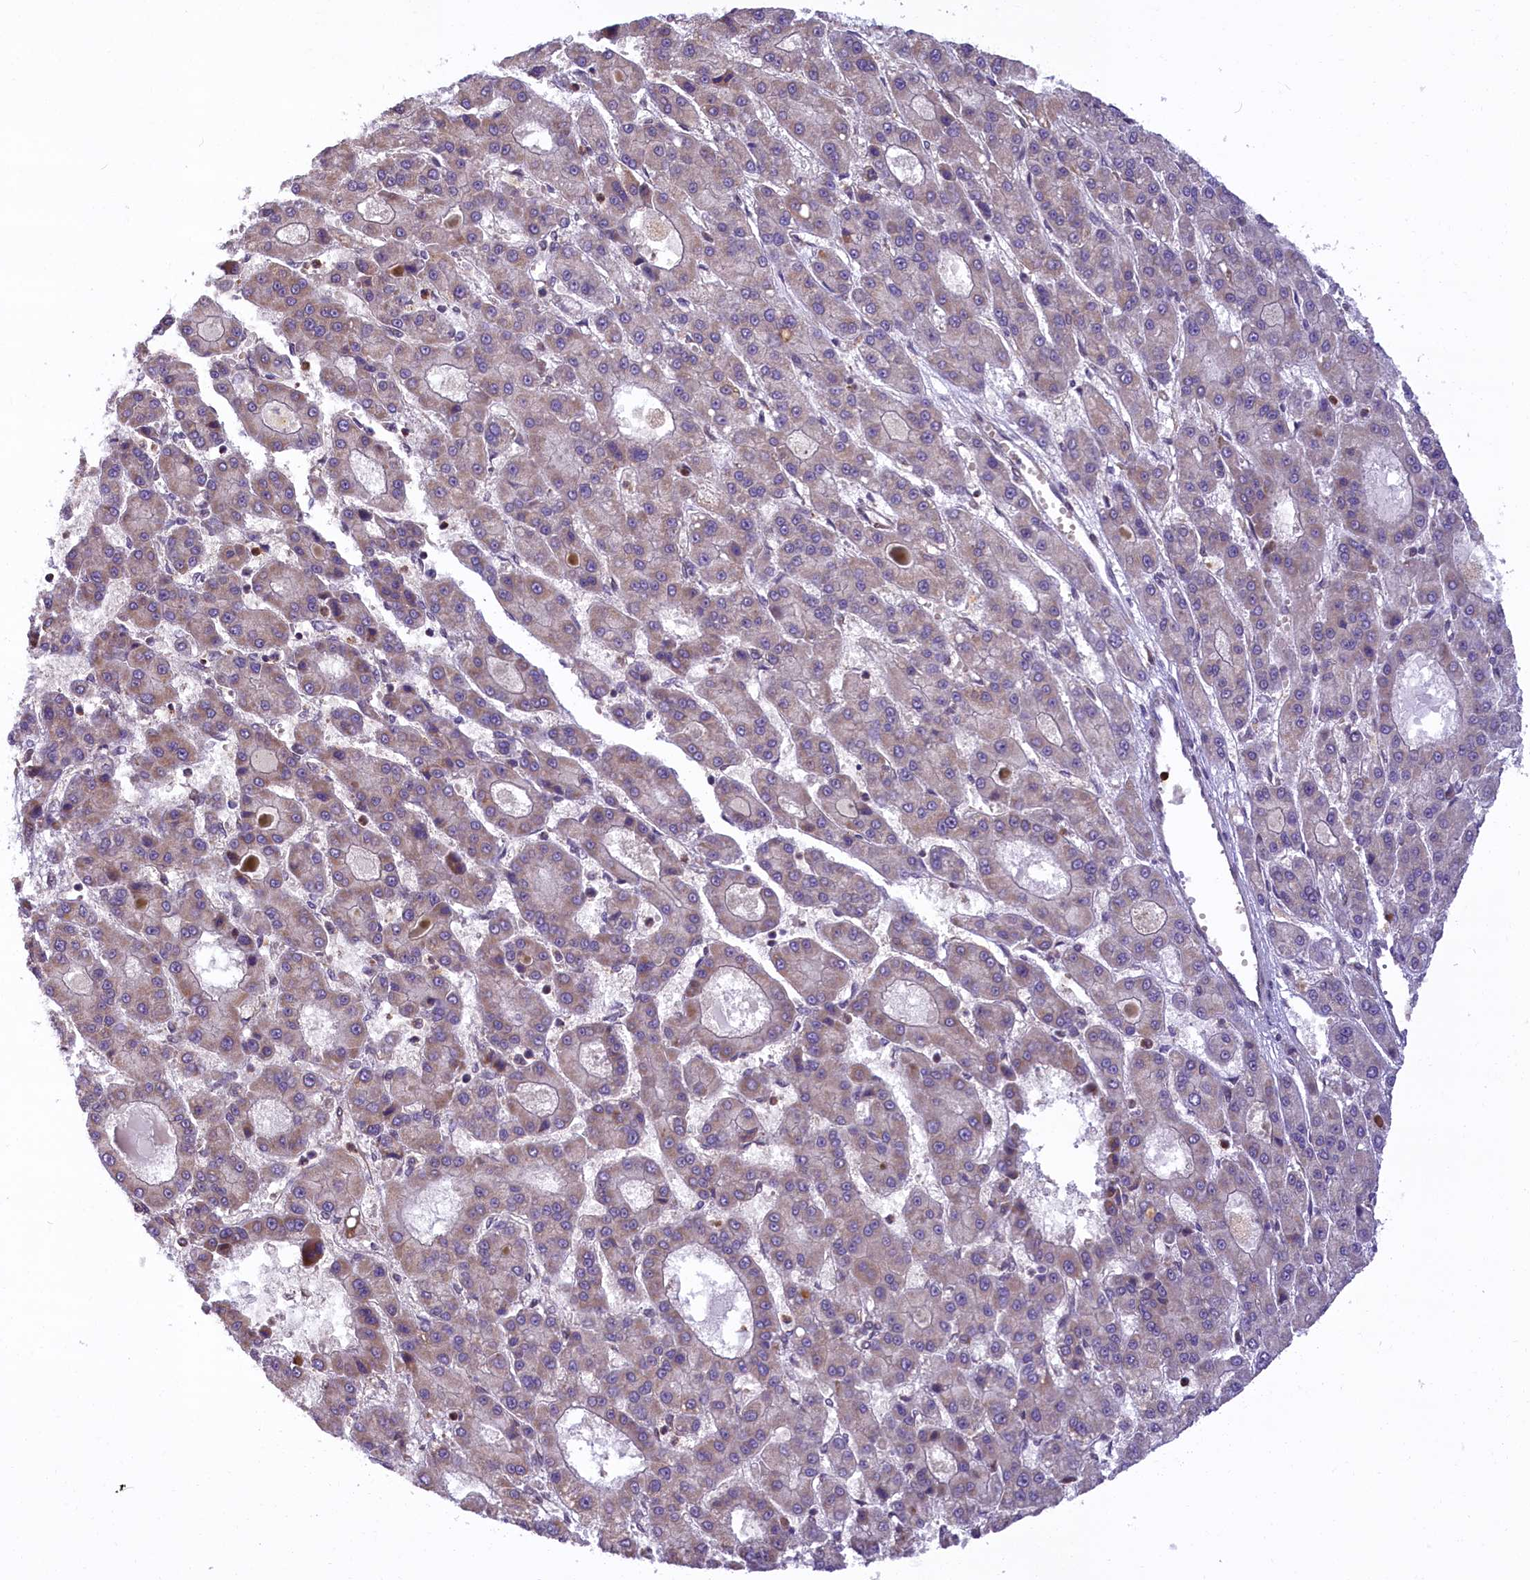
{"staining": {"intensity": "weak", "quantity": "<25%", "location": "cytoplasmic/membranous"}, "tissue": "liver cancer", "cell_type": "Tumor cells", "image_type": "cancer", "snomed": [{"axis": "morphology", "description": "Carcinoma, Hepatocellular, NOS"}, {"axis": "topography", "description": "Liver"}], "caption": "An image of human liver cancer is negative for staining in tumor cells.", "gene": "CARD8", "patient": {"sex": "male", "age": 70}}